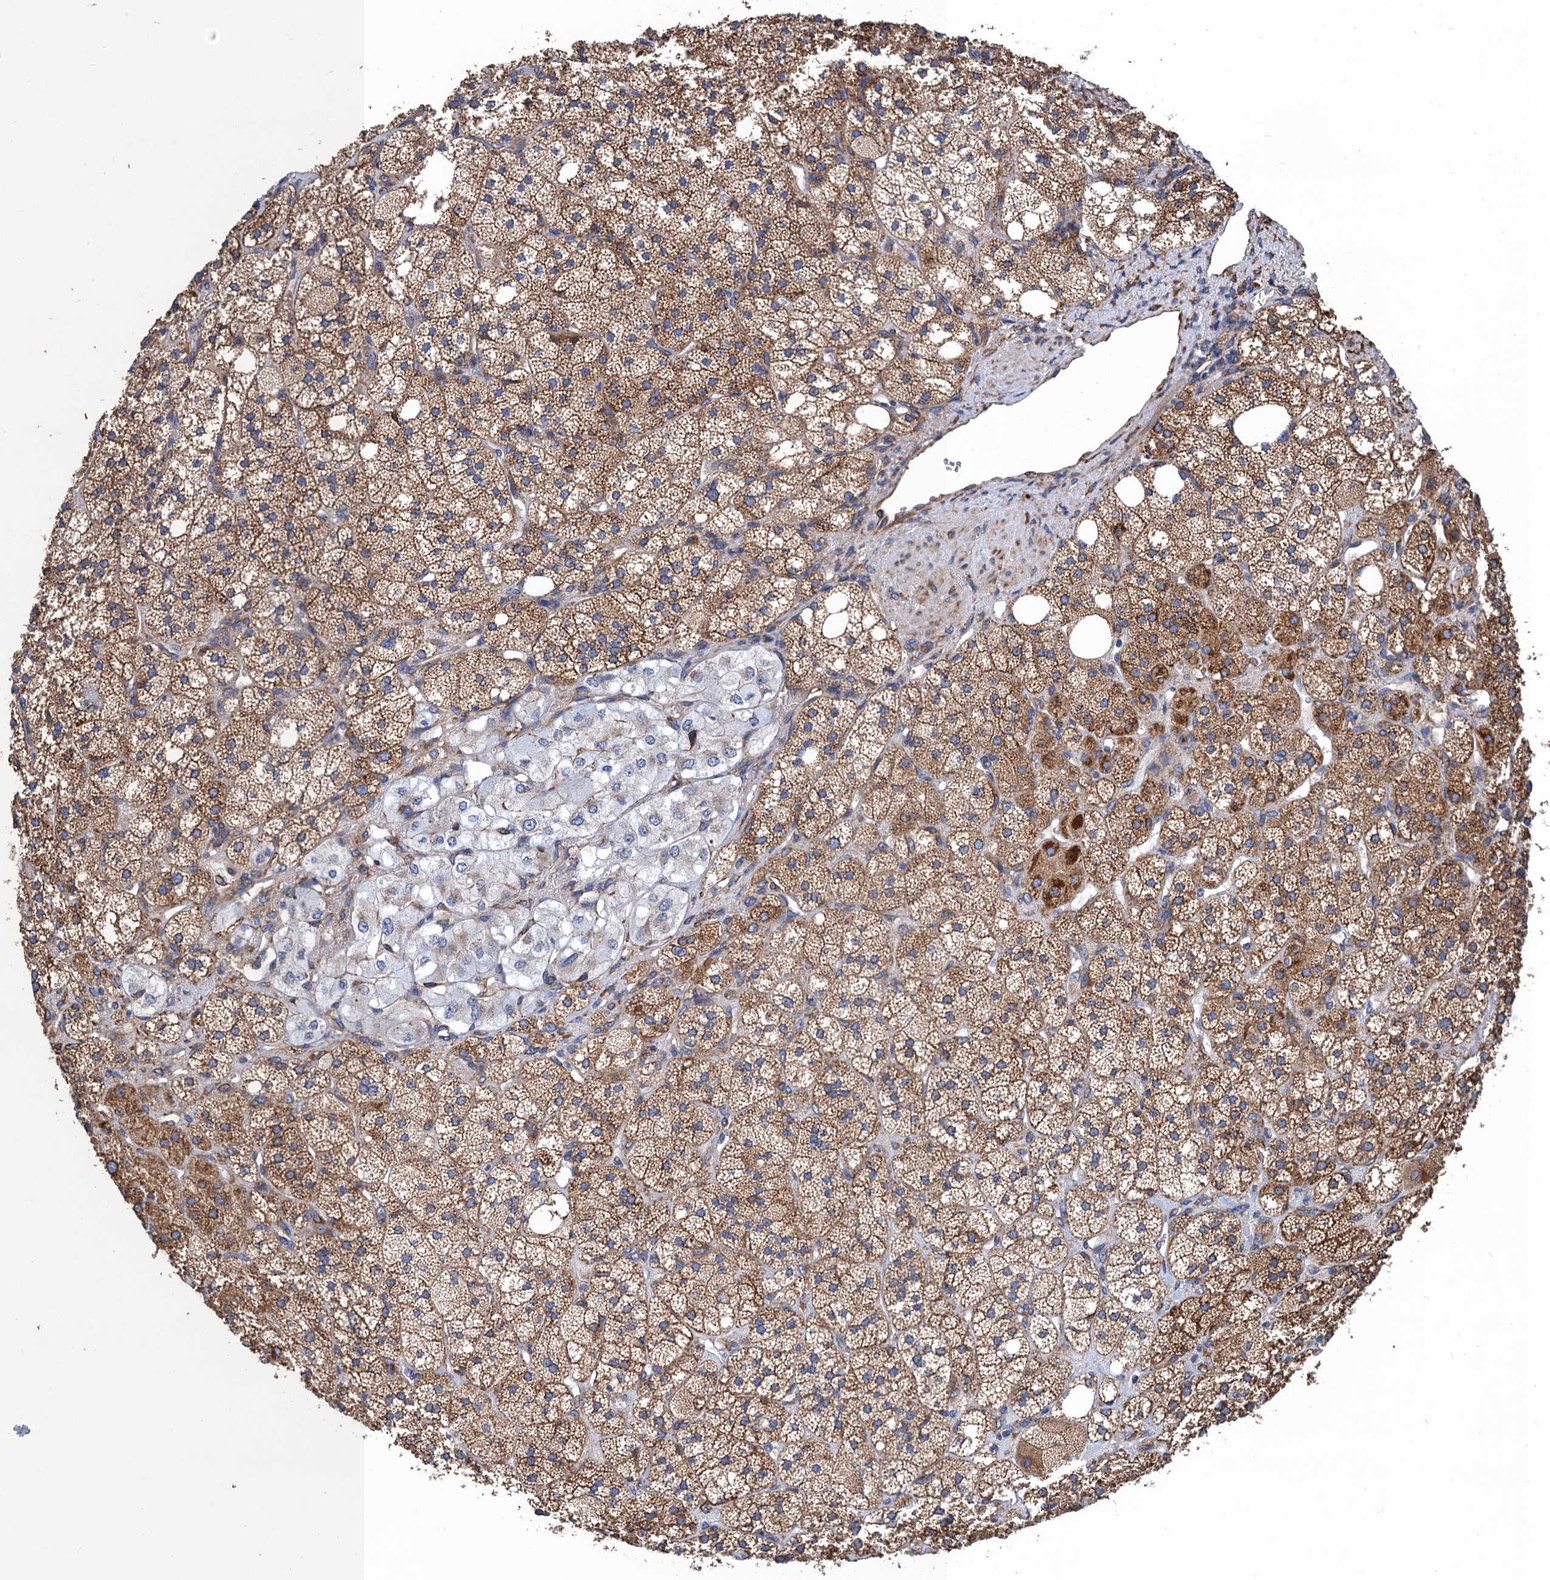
{"staining": {"intensity": "strong", "quantity": "25%-75%", "location": "cytoplasmic/membranous"}, "tissue": "adrenal gland", "cell_type": "Glandular cells", "image_type": "normal", "snomed": [{"axis": "morphology", "description": "Normal tissue, NOS"}, {"axis": "topography", "description": "Adrenal gland"}], "caption": "Immunohistochemical staining of benign human adrenal gland displays high levels of strong cytoplasmic/membranous positivity in approximately 25%-75% of glandular cells.", "gene": "CNNM1", "patient": {"sex": "male", "age": 61}}